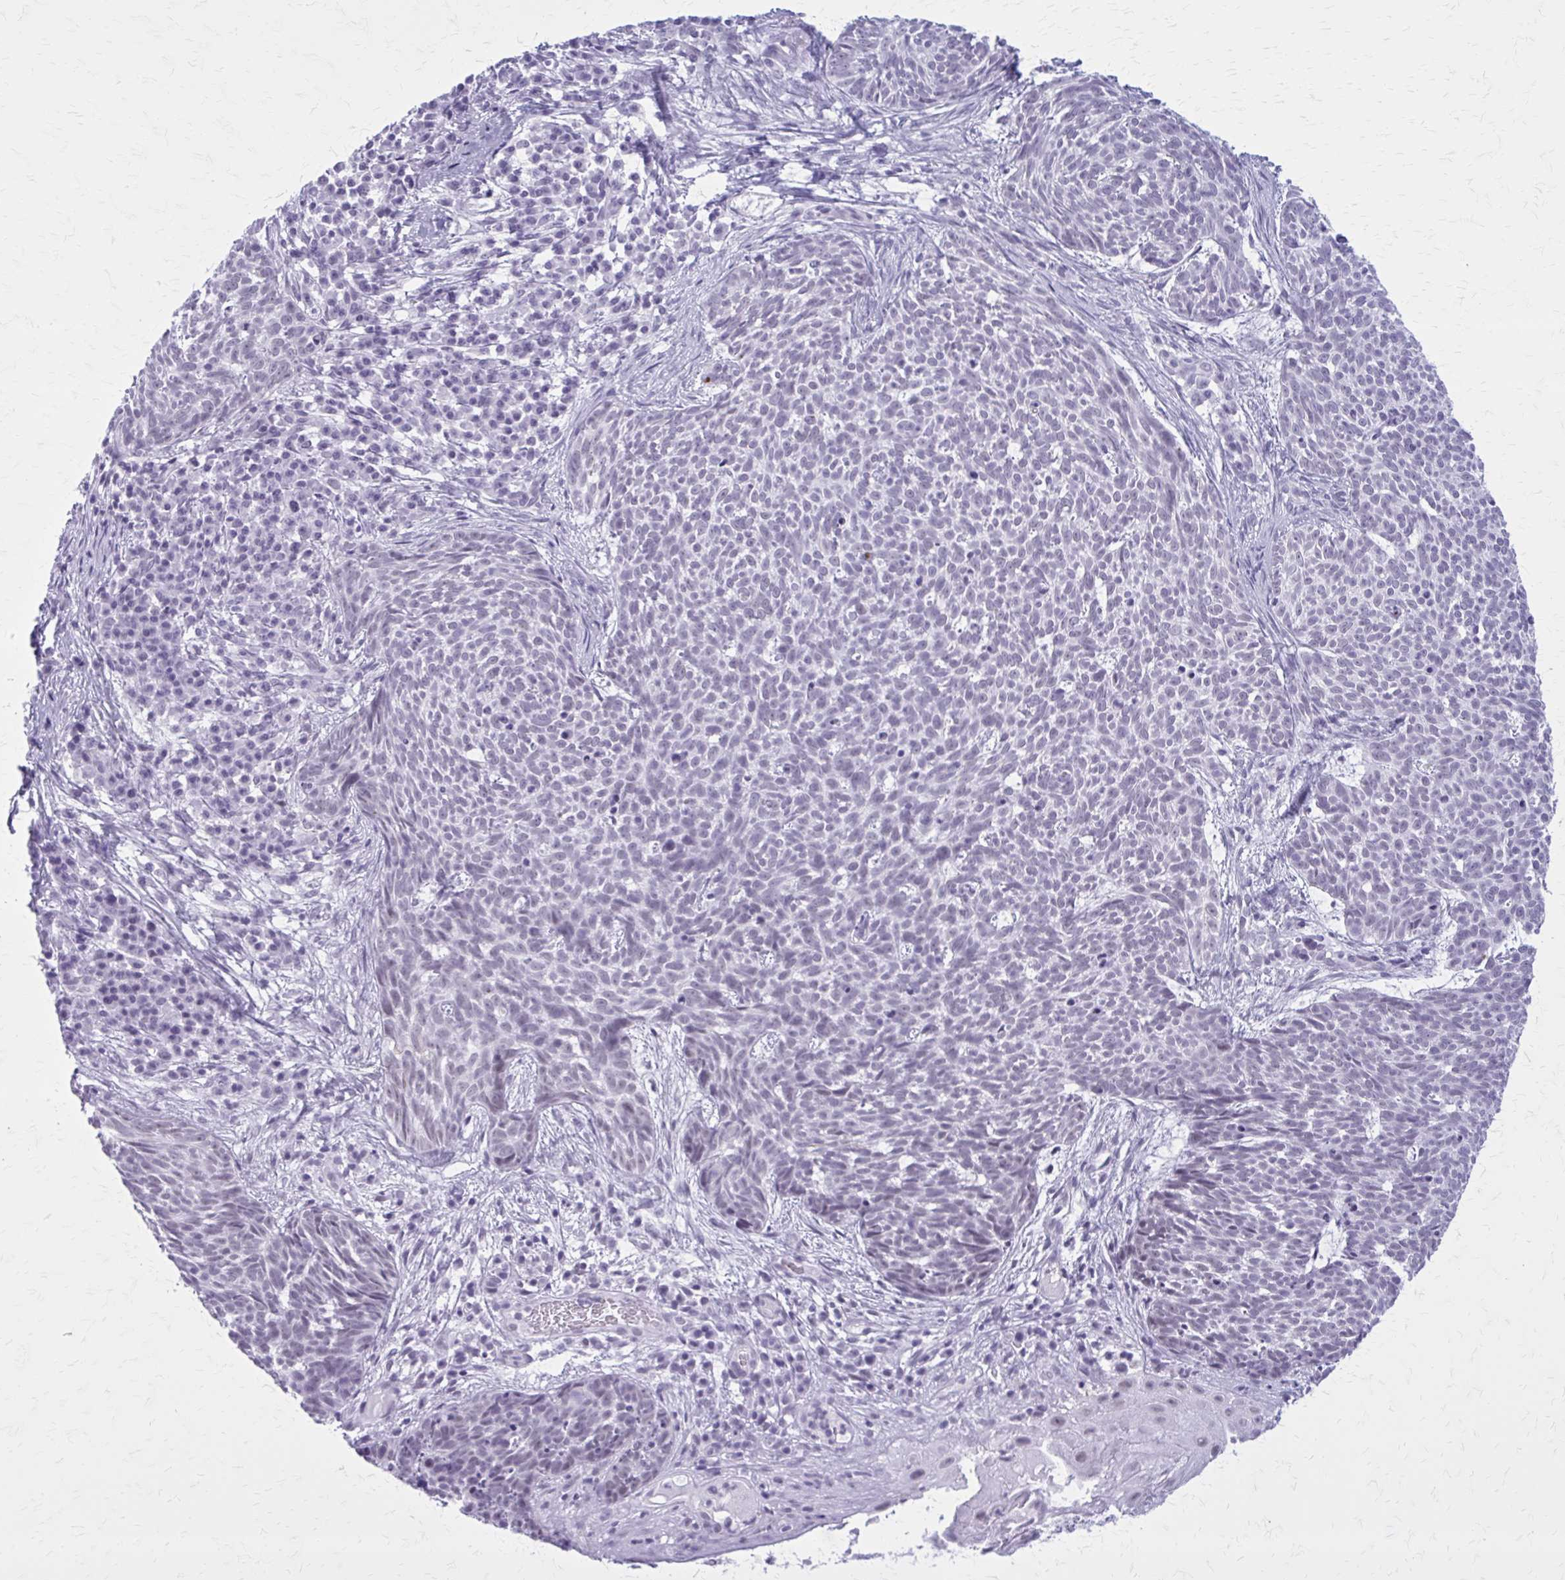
{"staining": {"intensity": "negative", "quantity": "none", "location": "none"}, "tissue": "skin cancer", "cell_type": "Tumor cells", "image_type": "cancer", "snomed": [{"axis": "morphology", "description": "Basal cell carcinoma"}, {"axis": "topography", "description": "Skin"}], "caption": "Immunohistochemical staining of human skin cancer (basal cell carcinoma) demonstrates no significant positivity in tumor cells. (Immunohistochemistry (ihc), brightfield microscopy, high magnification).", "gene": "GAD1", "patient": {"sex": "female", "age": 93}}